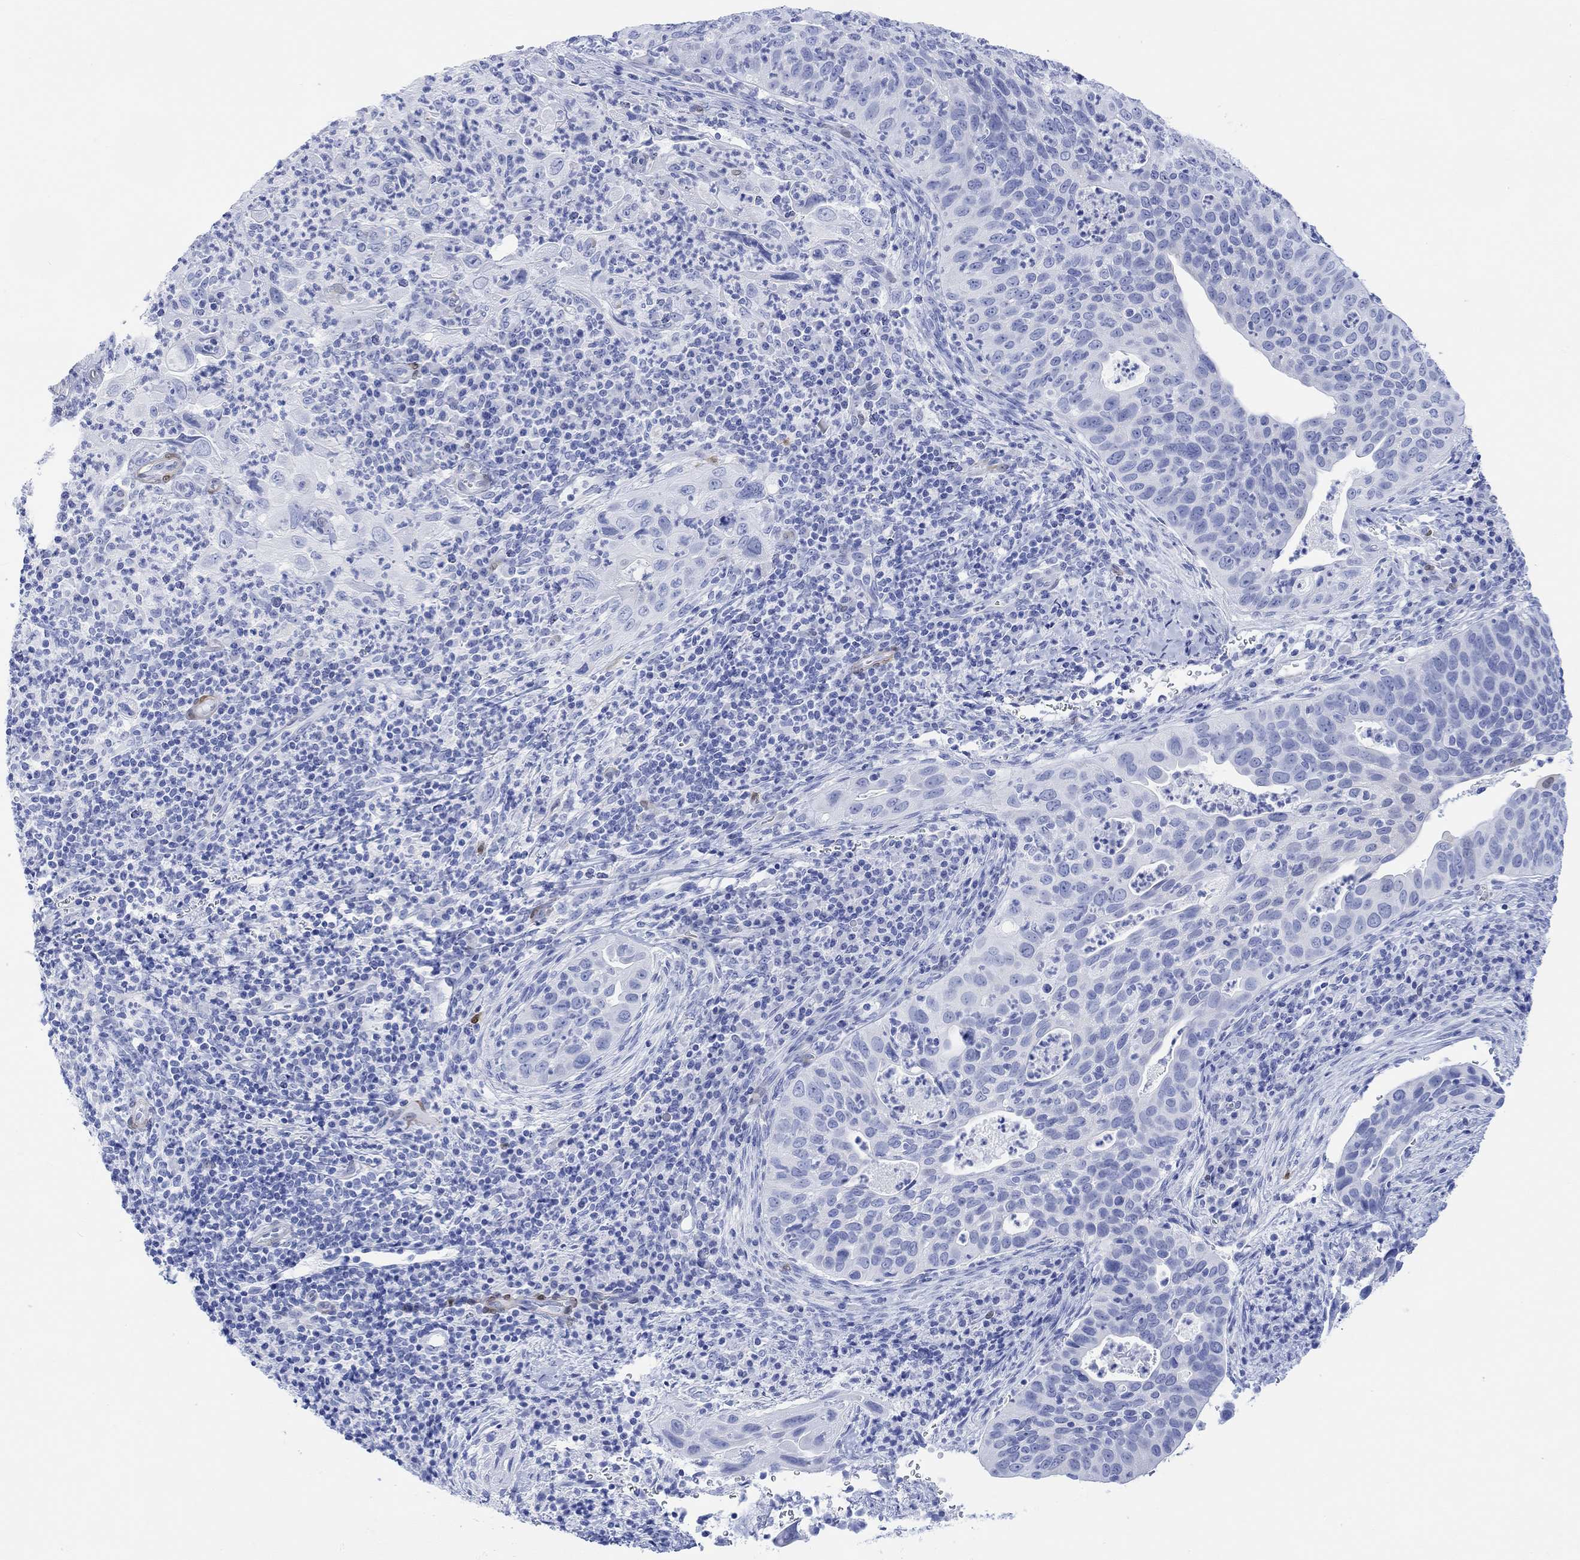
{"staining": {"intensity": "negative", "quantity": "none", "location": "none"}, "tissue": "cervical cancer", "cell_type": "Tumor cells", "image_type": "cancer", "snomed": [{"axis": "morphology", "description": "Squamous cell carcinoma, NOS"}, {"axis": "topography", "description": "Cervix"}], "caption": "There is no significant staining in tumor cells of cervical squamous cell carcinoma.", "gene": "TPPP3", "patient": {"sex": "female", "age": 26}}